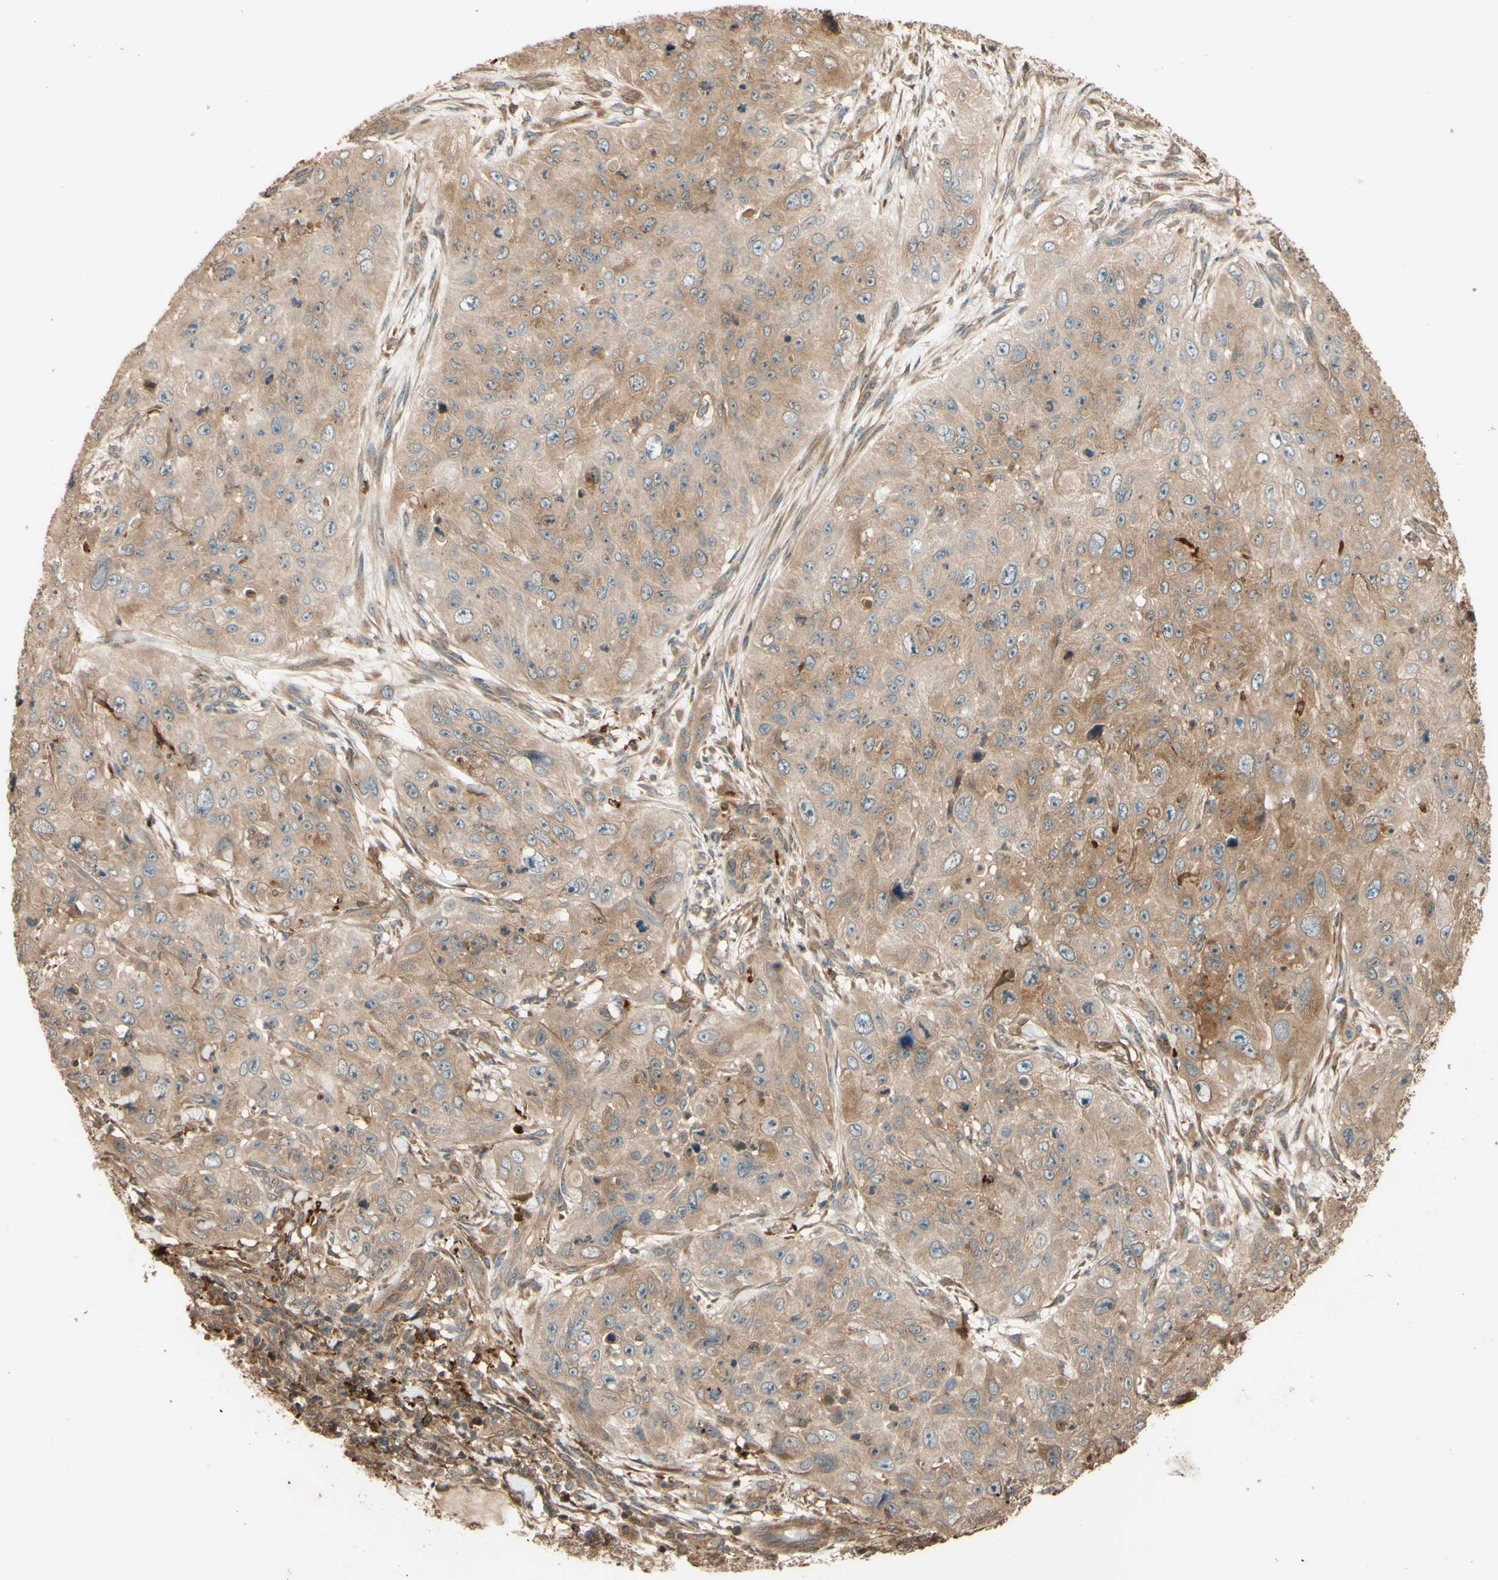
{"staining": {"intensity": "moderate", "quantity": "25%-75%", "location": "cytoplasmic/membranous"}, "tissue": "skin cancer", "cell_type": "Tumor cells", "image_type": "cancer", "snomed": [{"axis": "morphology", "description": "Squamous cell carcinoma, NOS"}, {"axis": "topography", "description": "Skin"}], "caption": "Skin squamous cell carcinoma stained with IHC displays moderate cytoplasmic/membranous expression in about 25%-75% of tumor cells. (Brightfield microscopy of DAB IHC at high magnification).", "gene": "RNF19A", "patient": {"sex": "female", "age": 80}}